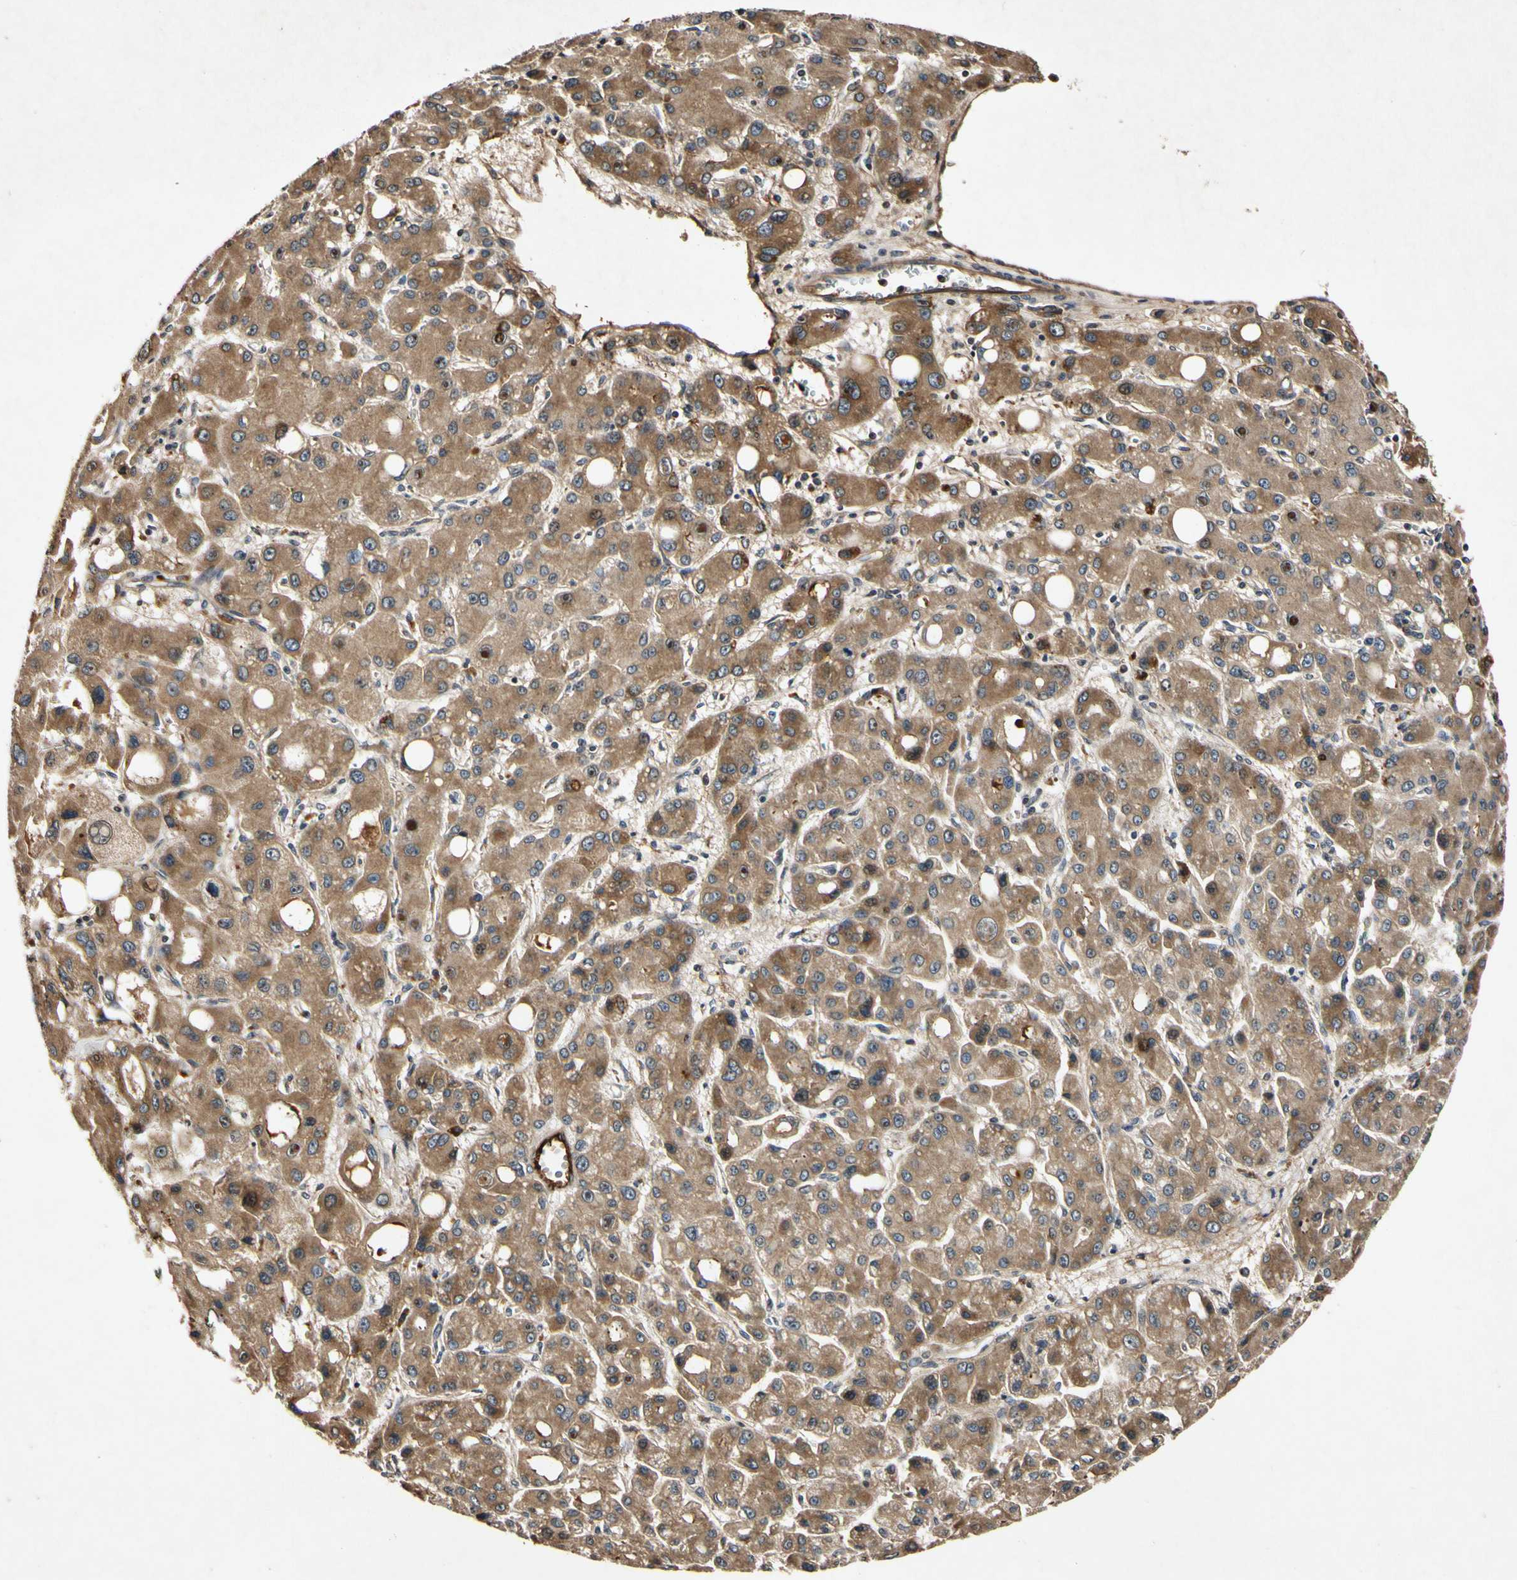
{"staining": {"intensity": "moderate", "quantity": ">75%", "location": "cytoplasmic/membranous"}, "tissue": "liver cancer", "cell_type": "Tumor cells", "image_type": "cancer", "snomed": [{"axis": "morphology", "description": "Carcinoma, Hepatocellular, NOS"}, {"axis": "topography", "description": "Liver"}], "caption": "IHC (DAB (3,3'-diaminobenzidine)) staining of liver hepatocellular carcinoma exhibits moderate cytoplasmic/membranous protein expression in about >75% of tumor cells.", "gene": "PLAT", "patient": {"sex": "male", "age": 55}}